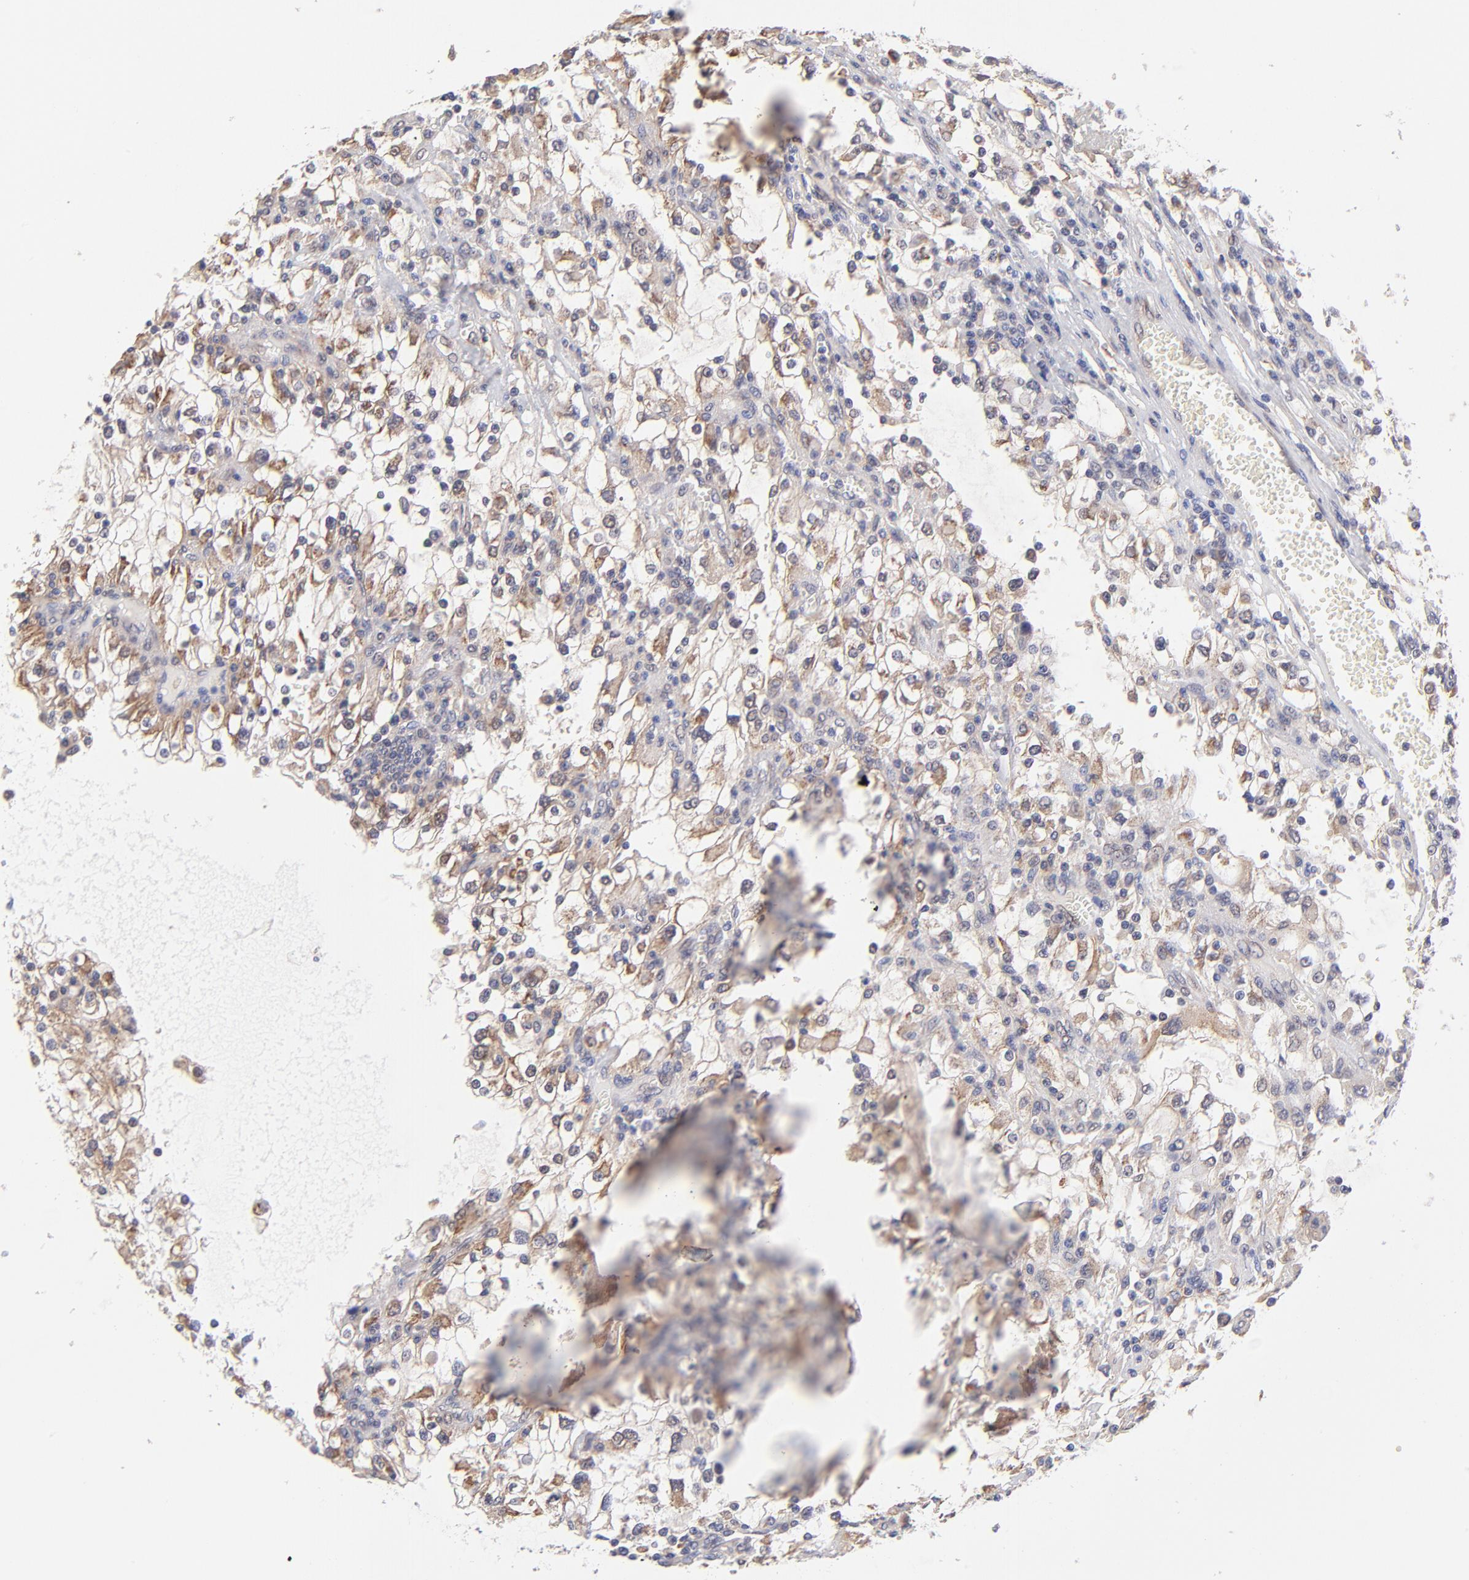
{"staining": {"intensity": "moderate", "quantity": "25%-75%", "location": "cytoplasmic/membranous"}, "tissue": "renal cancer", "cell_type": "Tumor cells", "image_type": "cancer", "snomed": [{"axis": "morphology", "description": "Adenocarcinoma, NOS"}, {"axis": "topography", "description": "Kidney"}], "caption": "DAB immunohistochemical staining of human renal cancer exhibits moderate cytoplasmic/membranous protein positivity in about 25%-75% of tumor cells.", "gene": "UBE2H", "patient": {"sex": "female", "age": 52}}